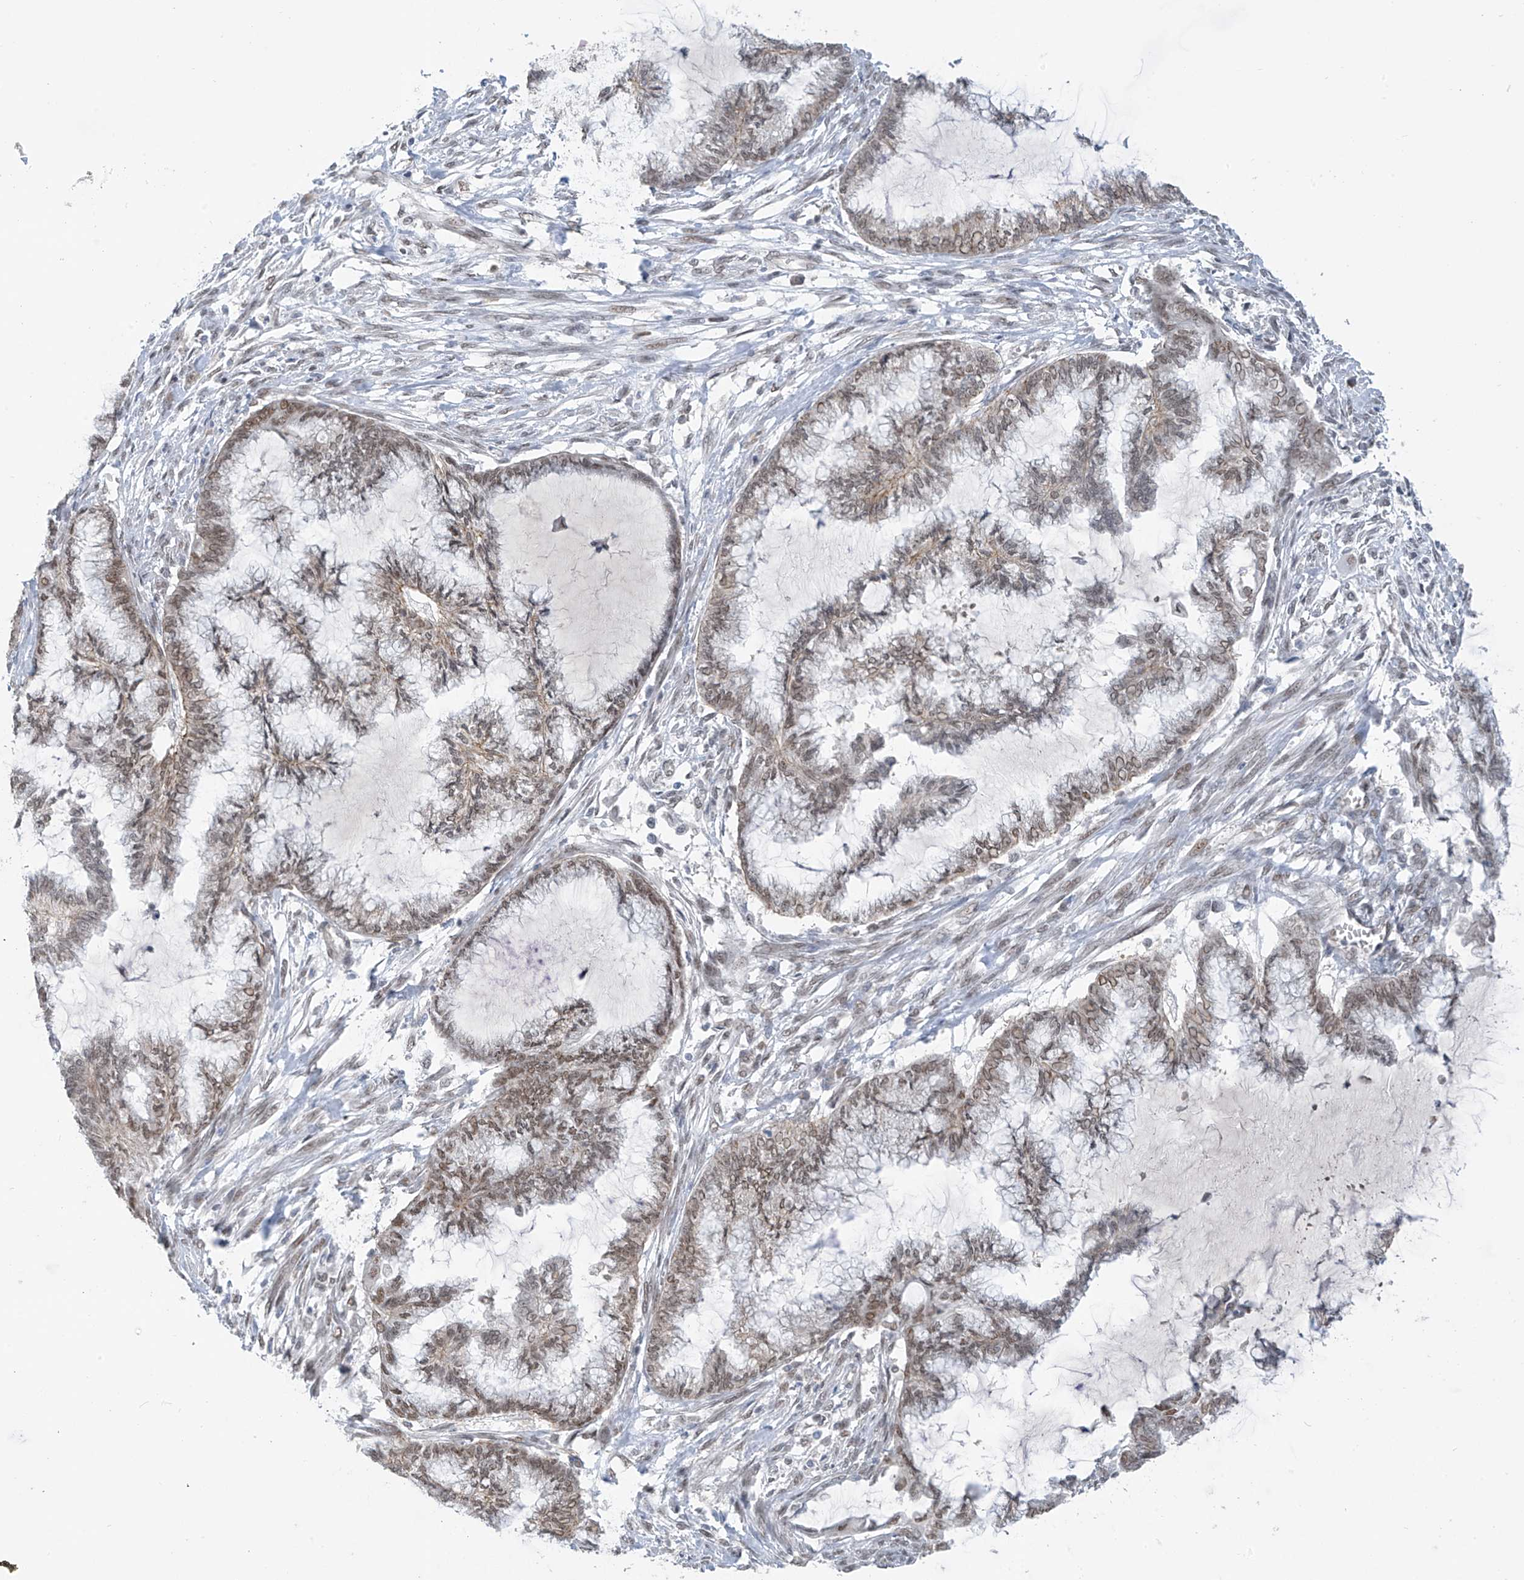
{"staining": {"intensity": "moderate", "quantity": ">75%", "location": "nuclear"}, "tissue": "endometrial cancer", "cell_type": "Tumor cells", "image_type": "cancer", "snomed": [{"axis": "morphology", "description": "Adenocarcinoma, NOS"}, {"axis": "topography", "description": "Endometrium"}], "caption": "Immunohistochemical staining of endometrial adenocarcinoma shows medium levels of moderate nuclear positivity in about >75% of tumor cells.", "gene": "MCM9", "patient": {"sex": "female", "age": 86}}